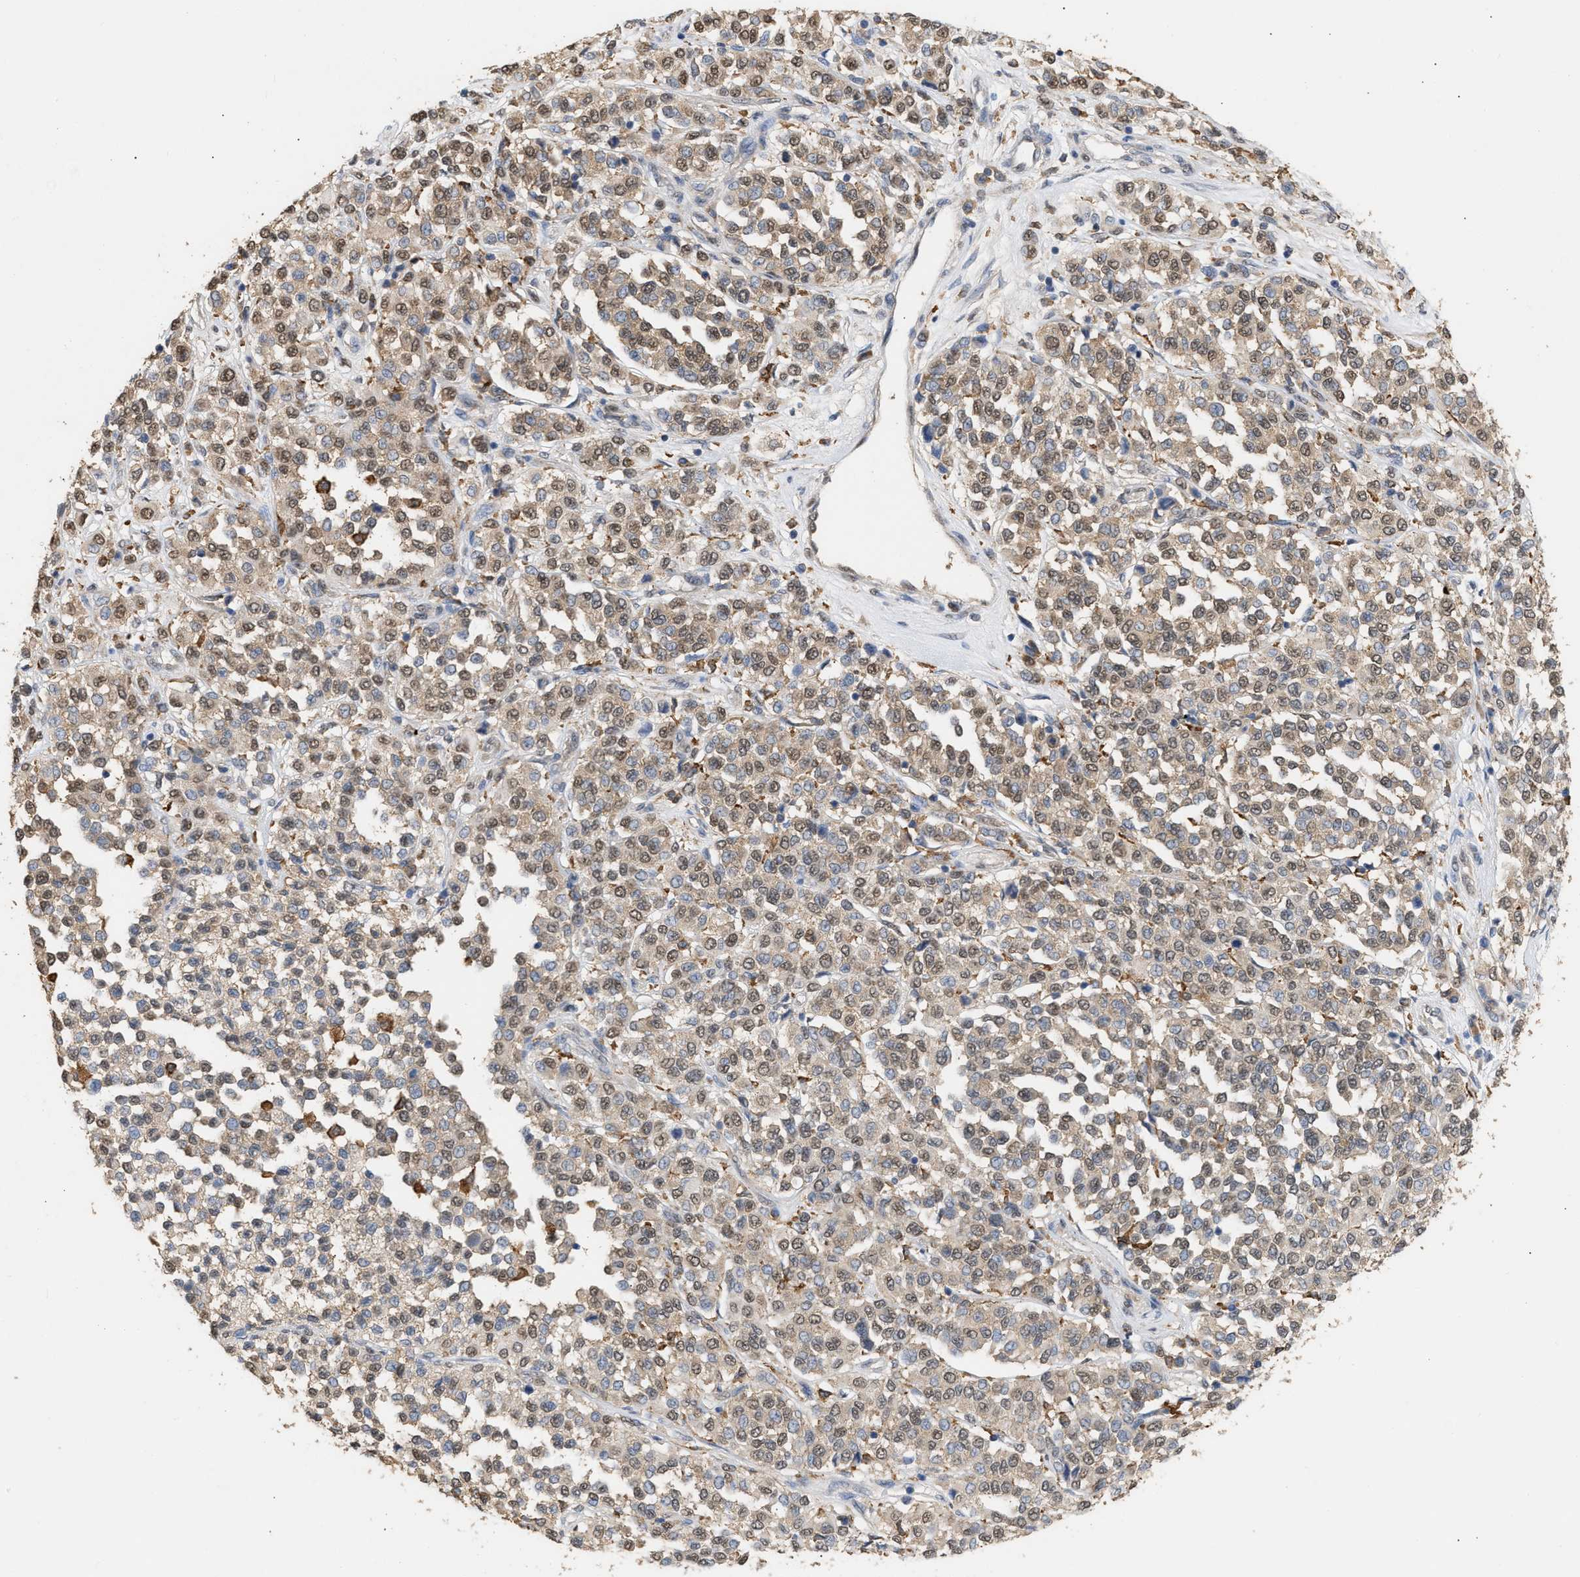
{"staining": {"intensity": "weak", "quantity": ">75%", "location": "cytoplasmic/membranous,nuclear"}, "tissue": "melanoma", "cell_type": "Tumor cells", "image_type": "cancer", "snomed": [{"axis": "morphology", "description": "Malignant melanoma, Metastatic site"}, {"axis": "topography", "description": "Pancreas"}], "caption": "Protein staining displays weak cytoplasmic/membranous and nuclear positivity in approximately >75% of tumor cells in malignant melanoma (metastatic site).", "gene": "GCN1", "patient": {"sex": "female", "age": 30}}